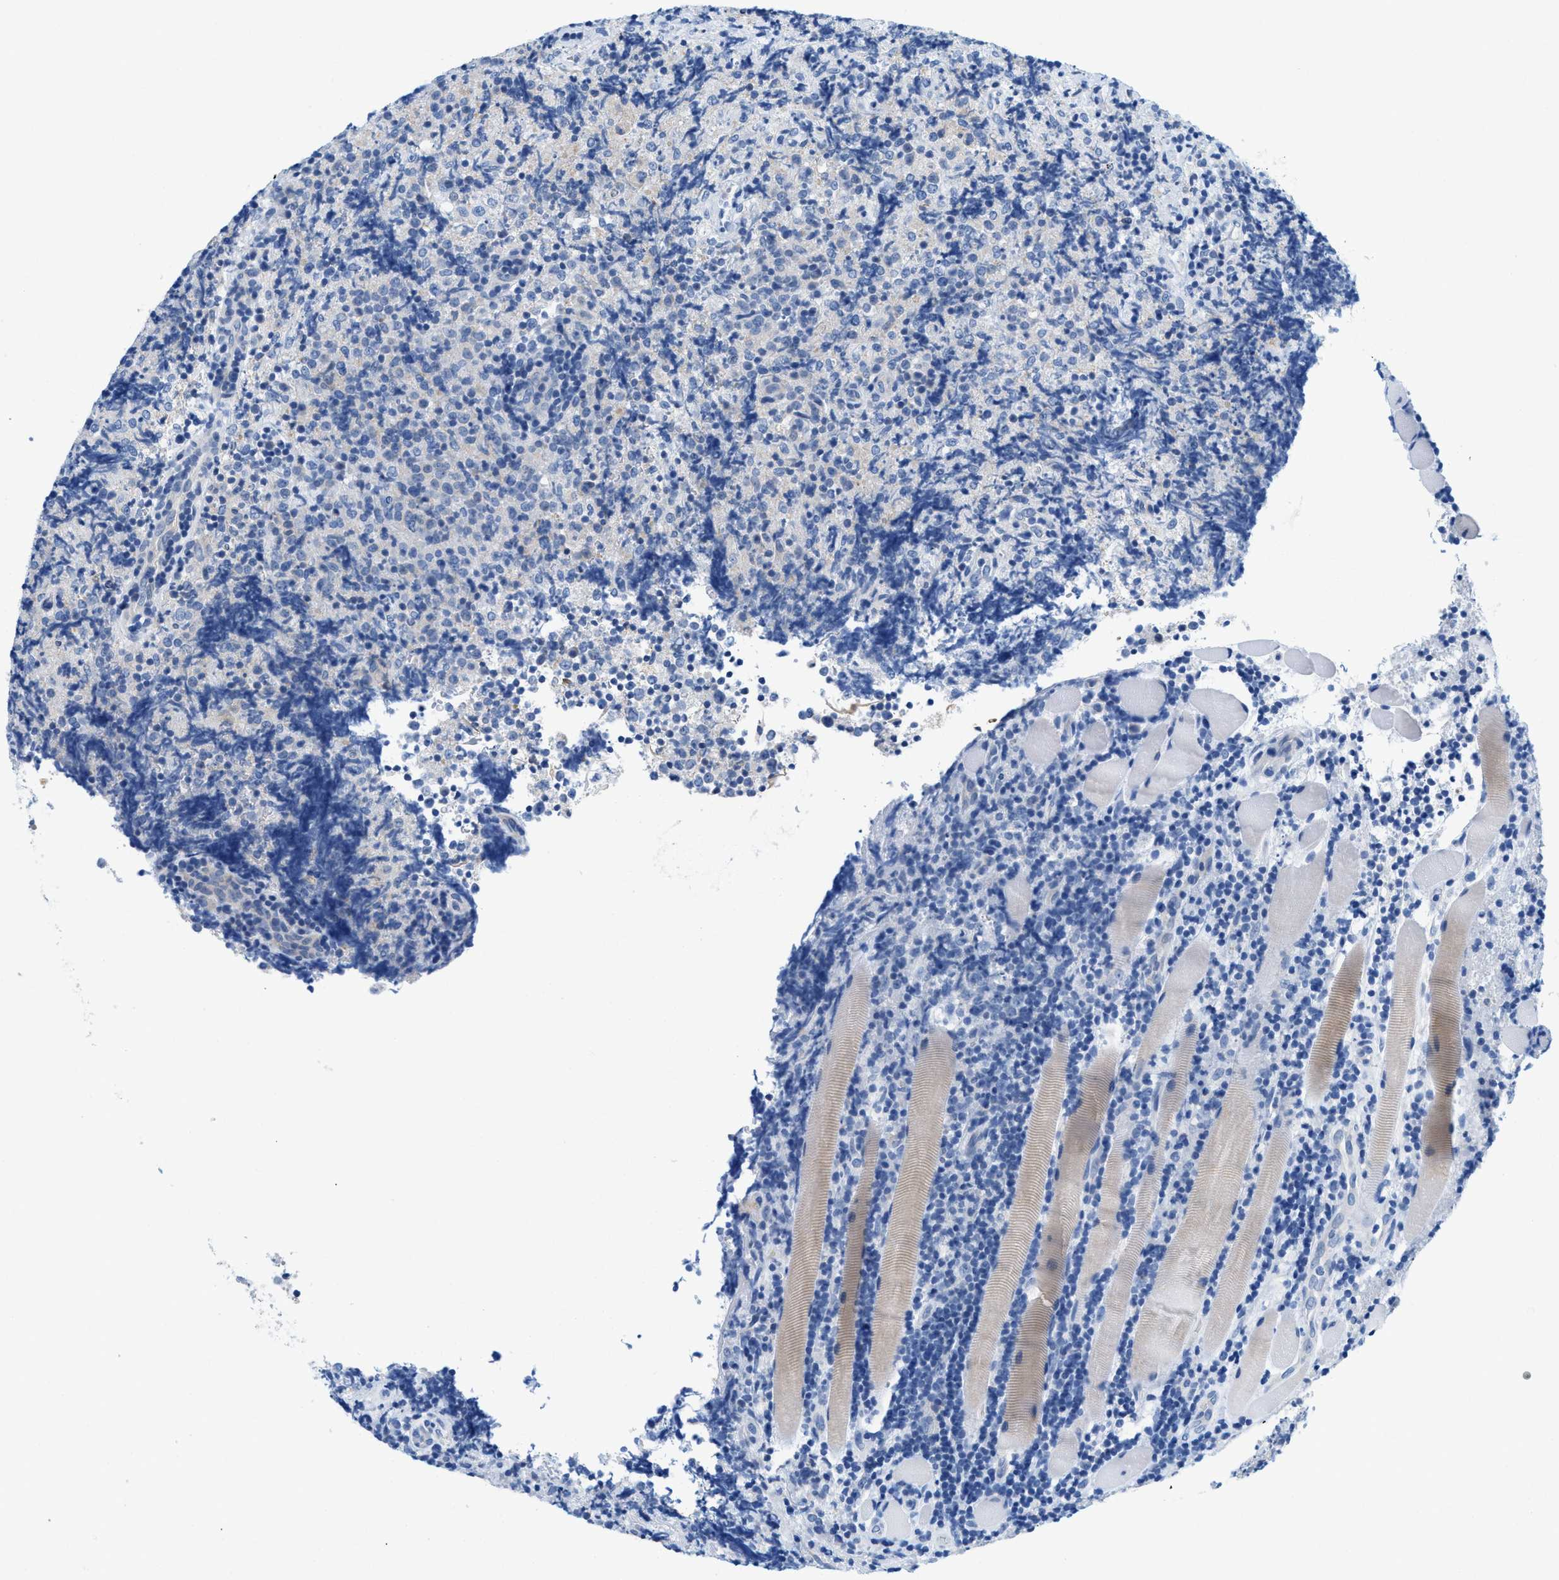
{"staining": {"intensity": "negative", "quantity": "none", "location": "none"}, "tissue": "lymphoma", "cell_type": "Tumor cells", "image_type": "cancer", "snomed": [{"axis": "morphology", "description": "Malignant lymphoma, non-Hodgkin's type, High grade"}, {"axis": "topography", "description": "Tonsil"}], "caption": "There is no significant positivity in tumor cells of high-grade malignant lymphoma, non-Hodgkin's type. The staining was performed using DAB to visualize the protein expression in brown, while the nuclei were stained in blue with hematoxylin (Magnification: 20x).", "gene": "BPGM", "patient": {"sex": "female", "age": 36}}